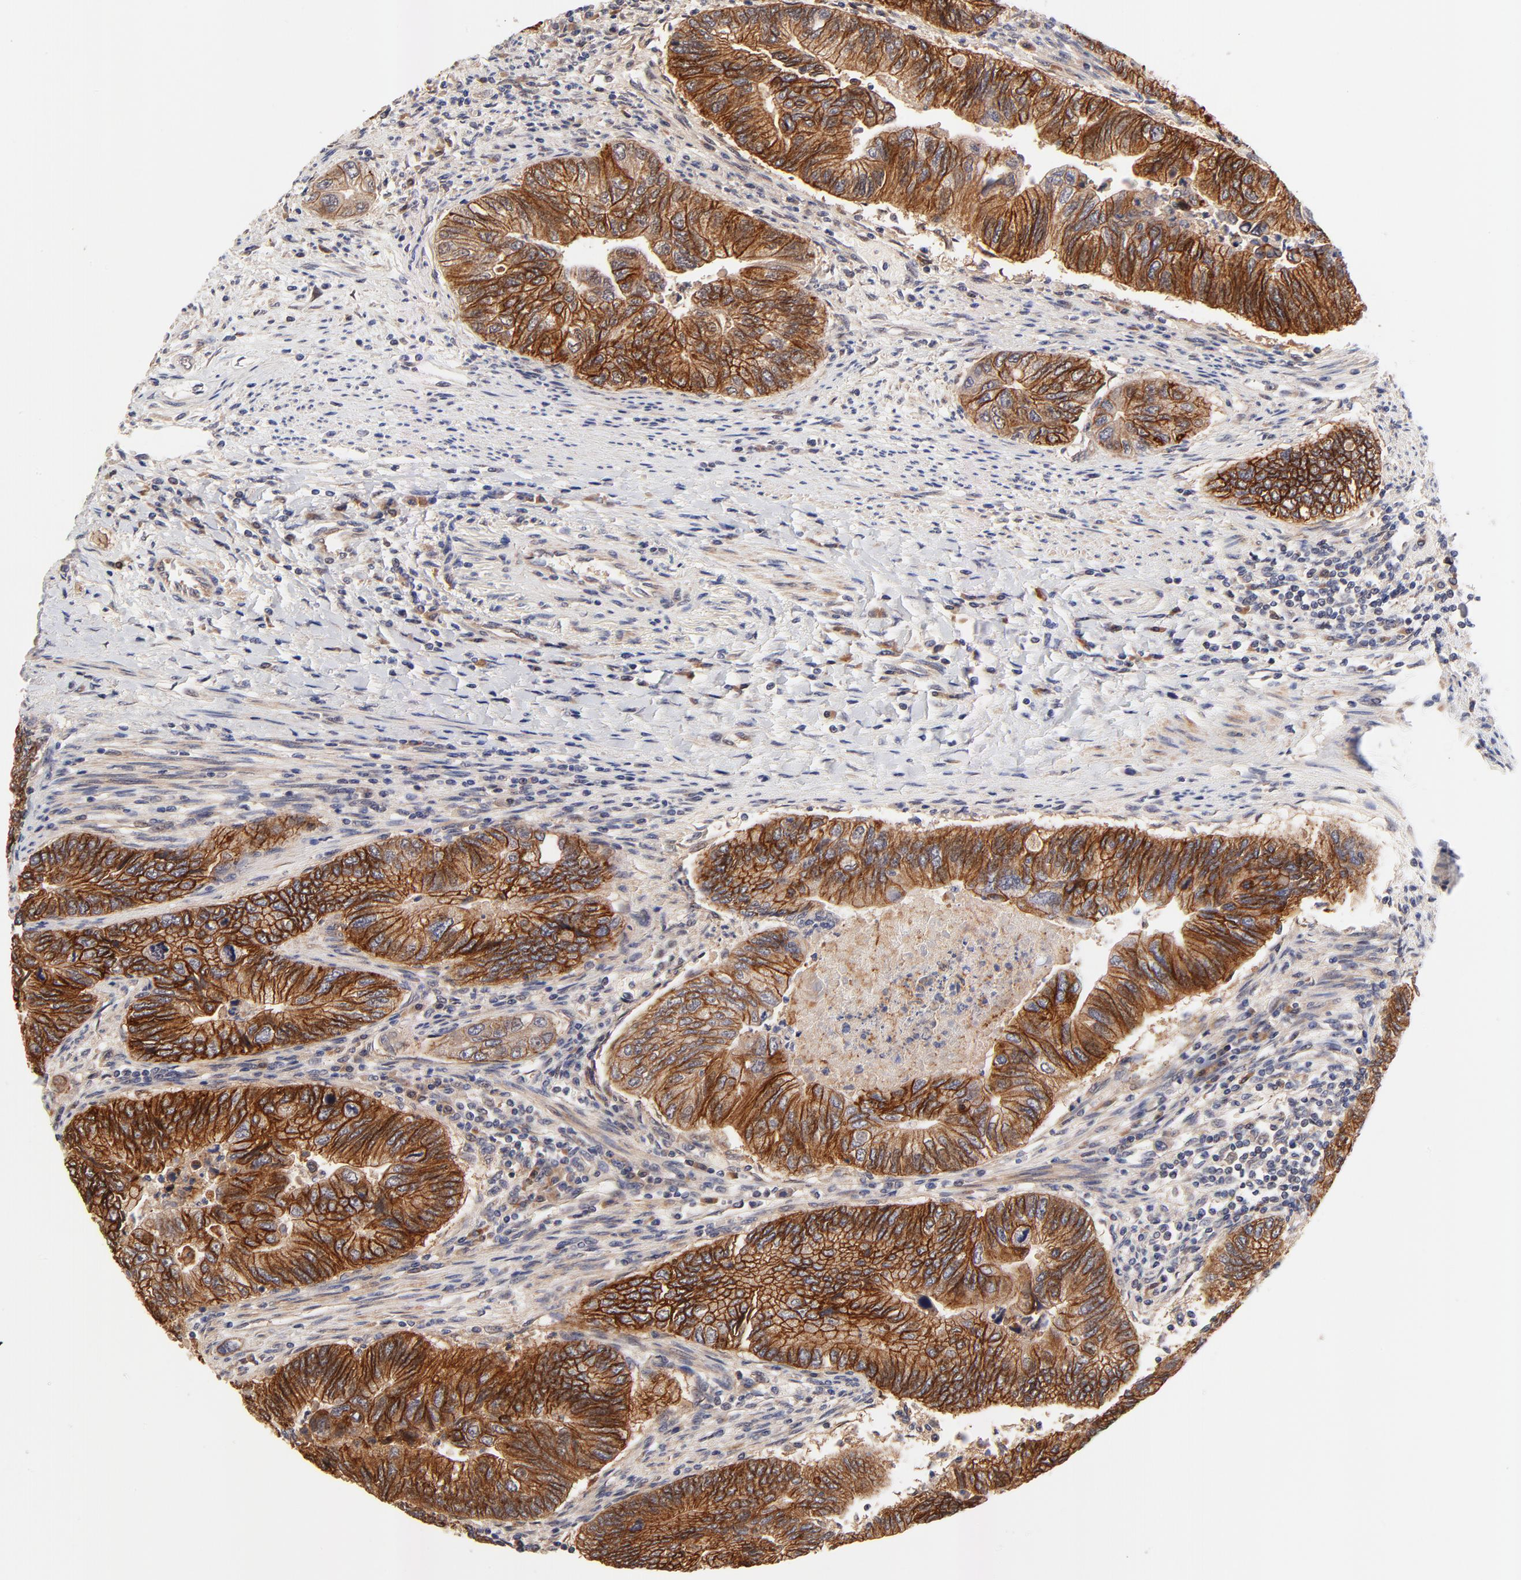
{"staining": {"intensity": "strong", "quantity": ">75%", "location": "cytoplasmic/membranous"}, "tissue": "colorectal cancer", "cell_type": "Tumor cells", "image_type": "cancer", "snomed": [{"axis": "morphology", "description": "Adenocarcinoma, NOS"}, {"axis": "topography", "description": "Colon"}], "caption": "Human colorectal adenocarcinoma stained with a brown dye reveals strong cytoplasmic/membranous positive positivity in about >75% of tumor cells.", "gene": "TXNL1", "patient": {"sex": "female", "age": 11}}